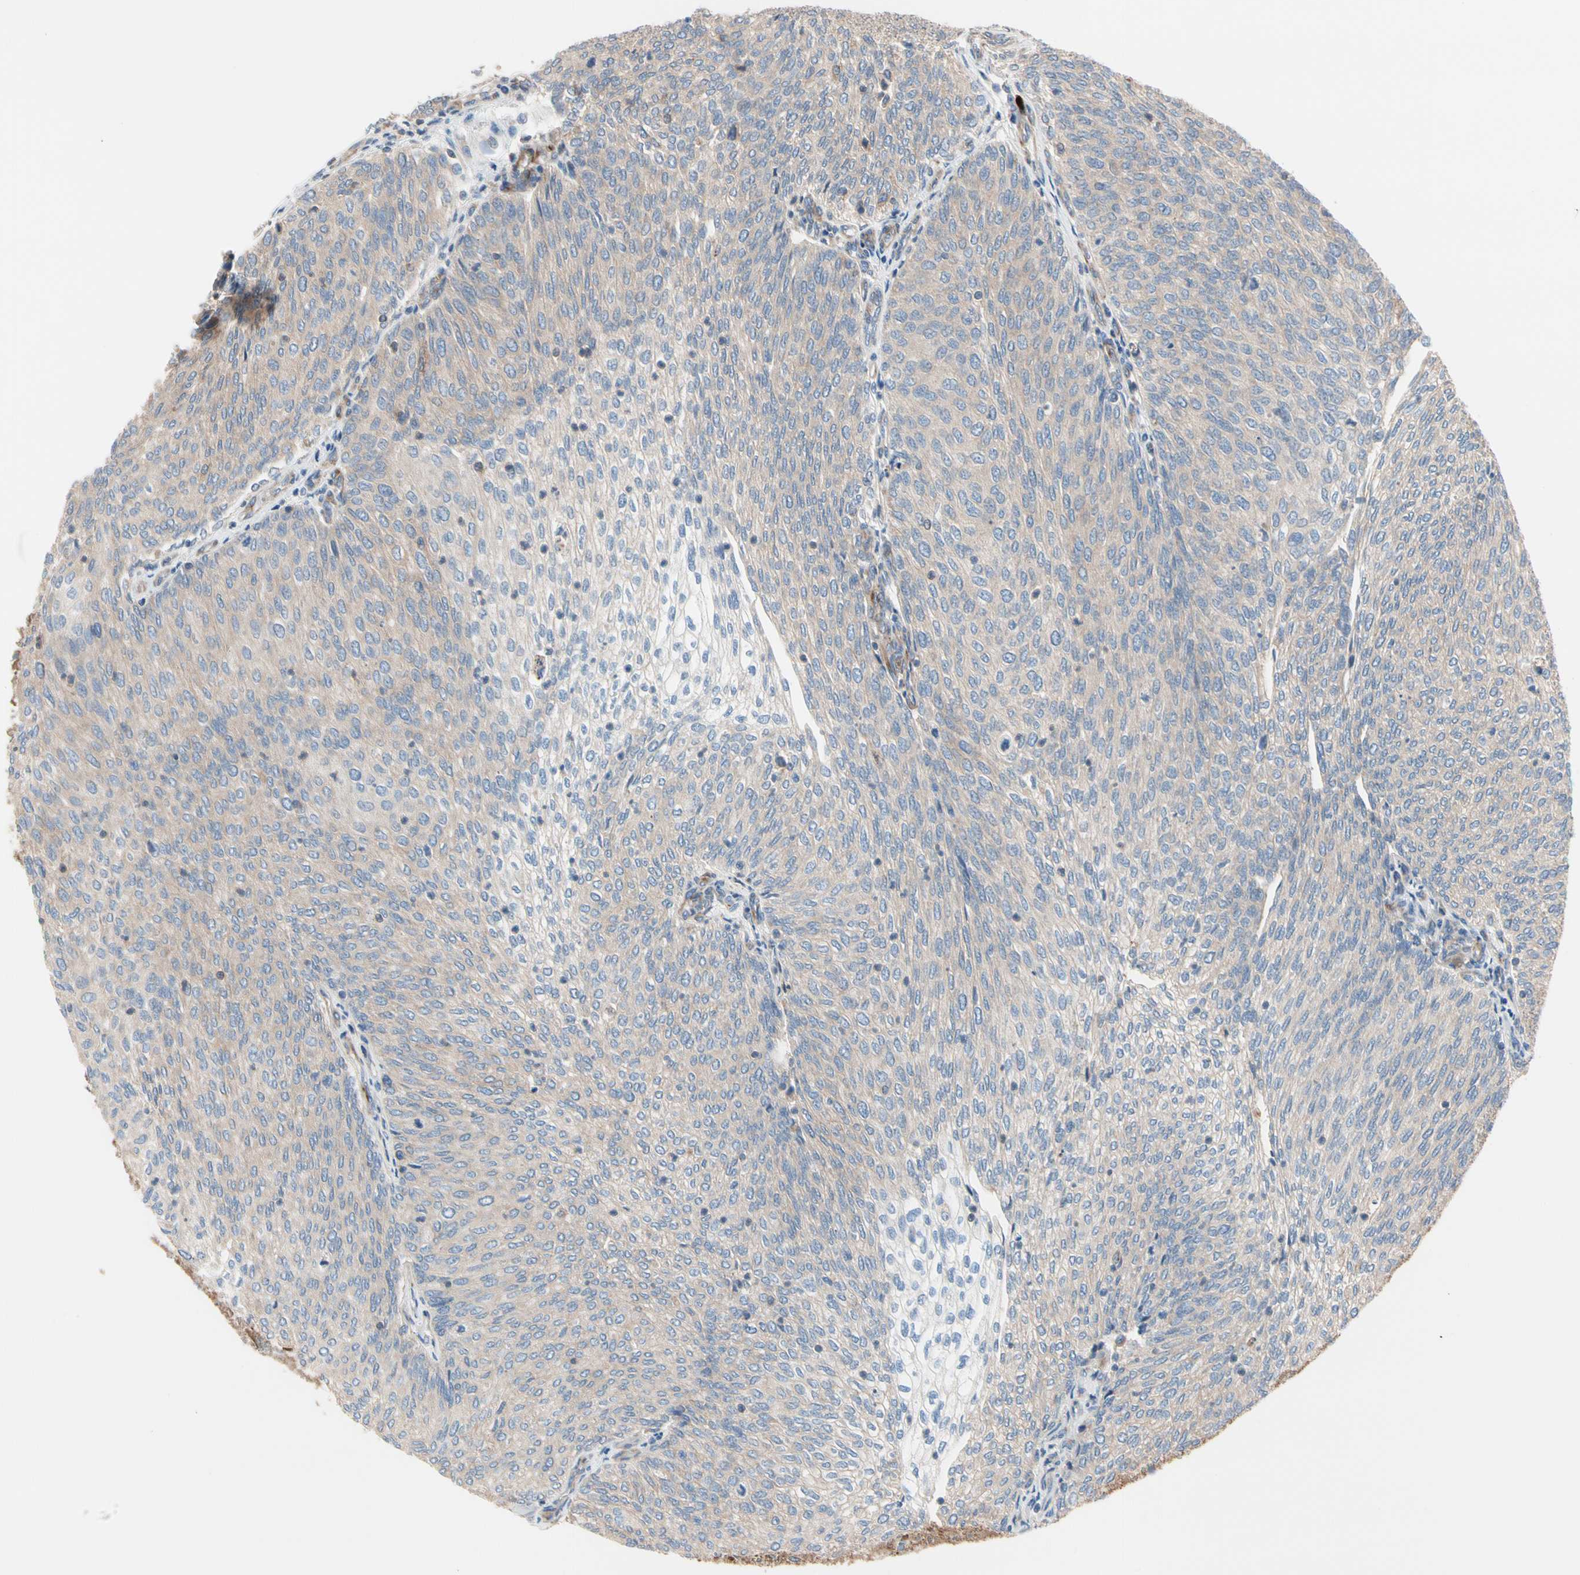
{"staining": {"intensity": "weak", "quantity": ">75%", "location": "cytoplasmic/membranous"}, "tissue": "urothelial cancer", "cell_type": "Tumor cells", "image_type": "cancer", "snomed": [{"axis": "morphology", "description": "Urothelial carcinoma, Low grade"}, {"axis": "topography", "description": "Urinary bladder"}], "caption": "An immunohistochemistry (IHC) image of neoplastic tissue is shown. Protein staining in brown highlights weak cytoplasmic/membranous positivity in low-grade urothelial carcinoma within tumor cells. The staining was performed using DAB (3,3'-diaminobenzidine), with brown indicating positive protein expression. Nuclei are stained blue with hematoxylin.", "gene": "ROCK1", "patient": {"sex": "female", "age": 79}}